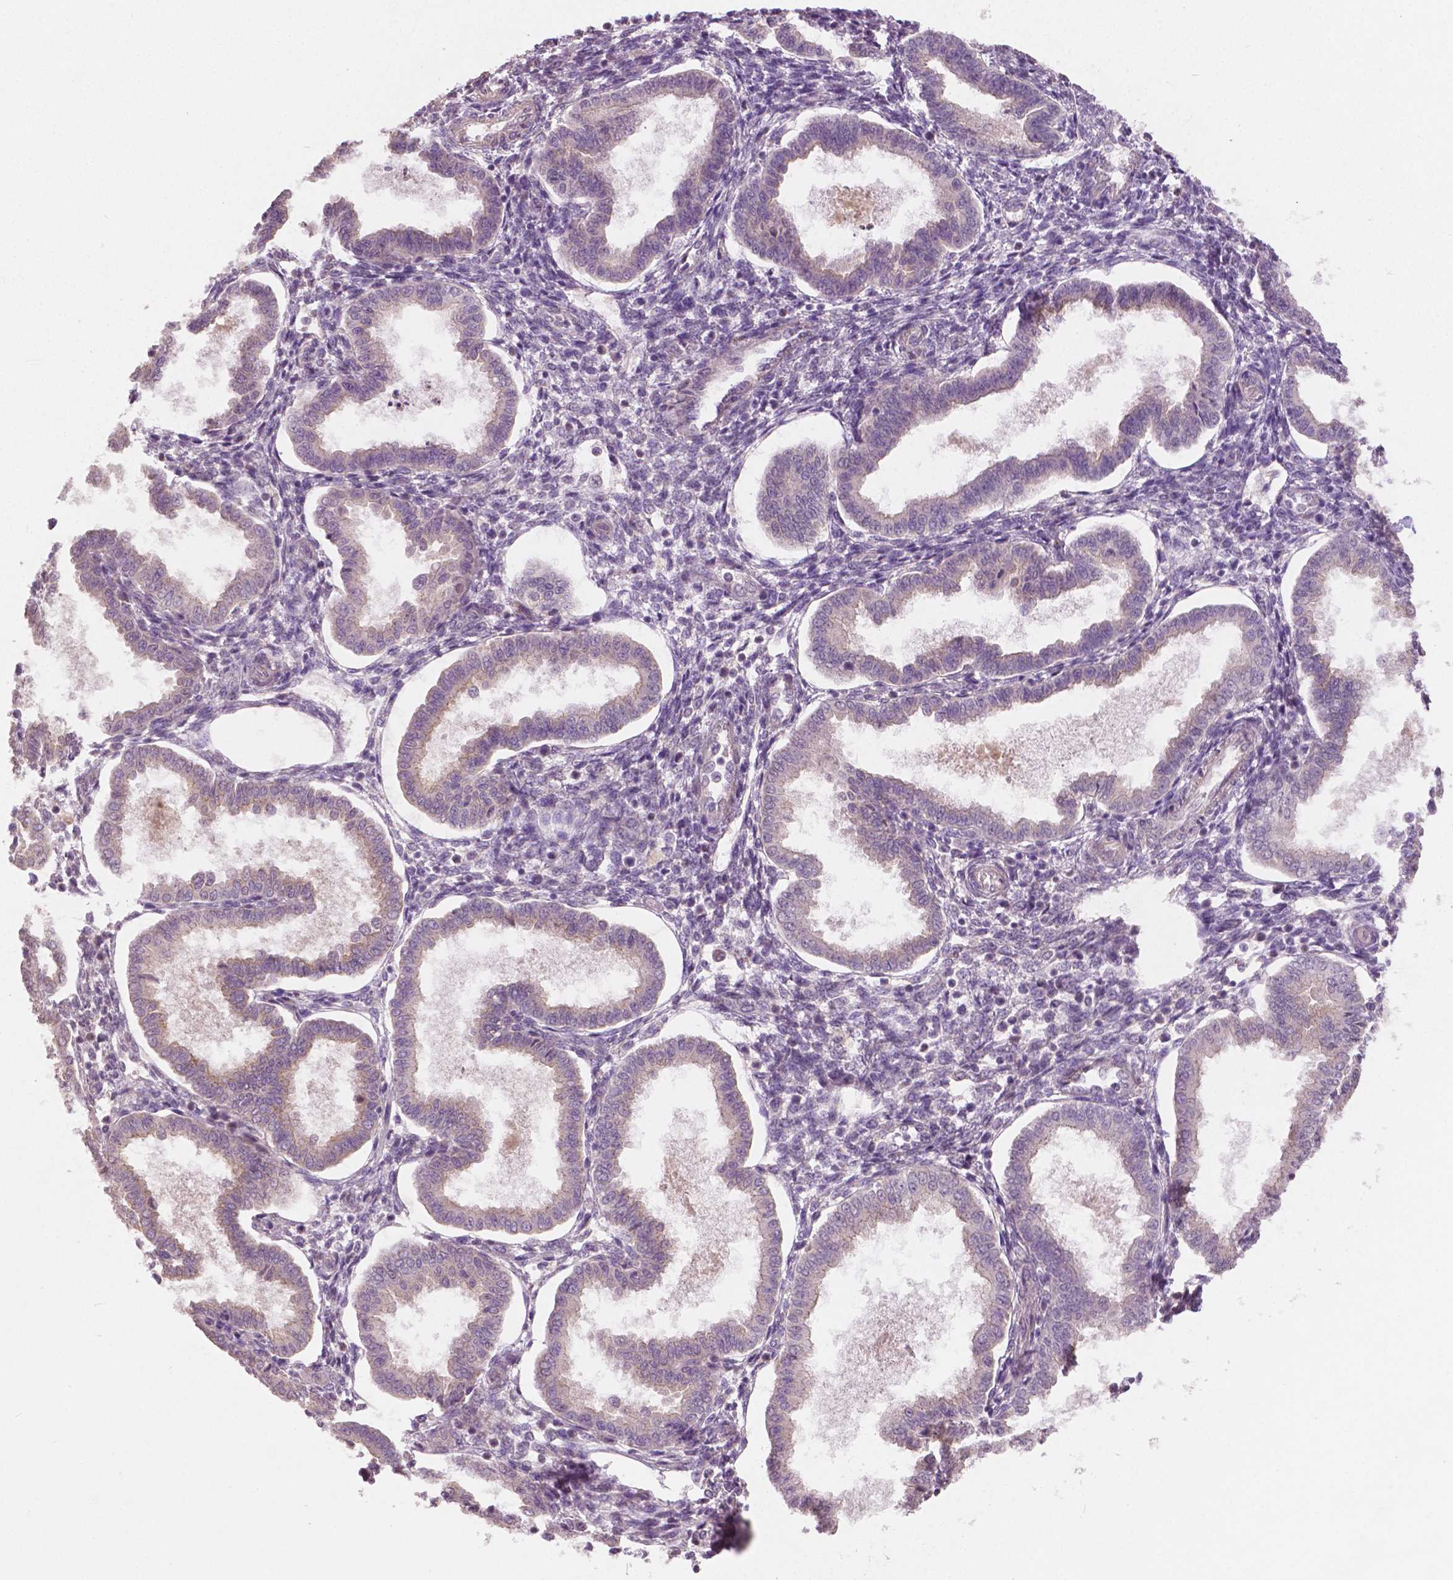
{"staining": {"intensity": "negative", "quantity": "none", "location": "none"}, "tissue": "endometrium", "cell_type": "Cells in endometrial stroma", "image_type": "normal", "snomed": [{"axis": "morphology", "description": "Normal tissue, NOS"}, {"axis": "topography", "description": "Endometrium"}], "caption": "An image of endometrium stained for a protein reveals no brown staining in cells in endometrial stroma.", "gene": "CLBA1", "patient": {"sex": "female", "age": 24}}